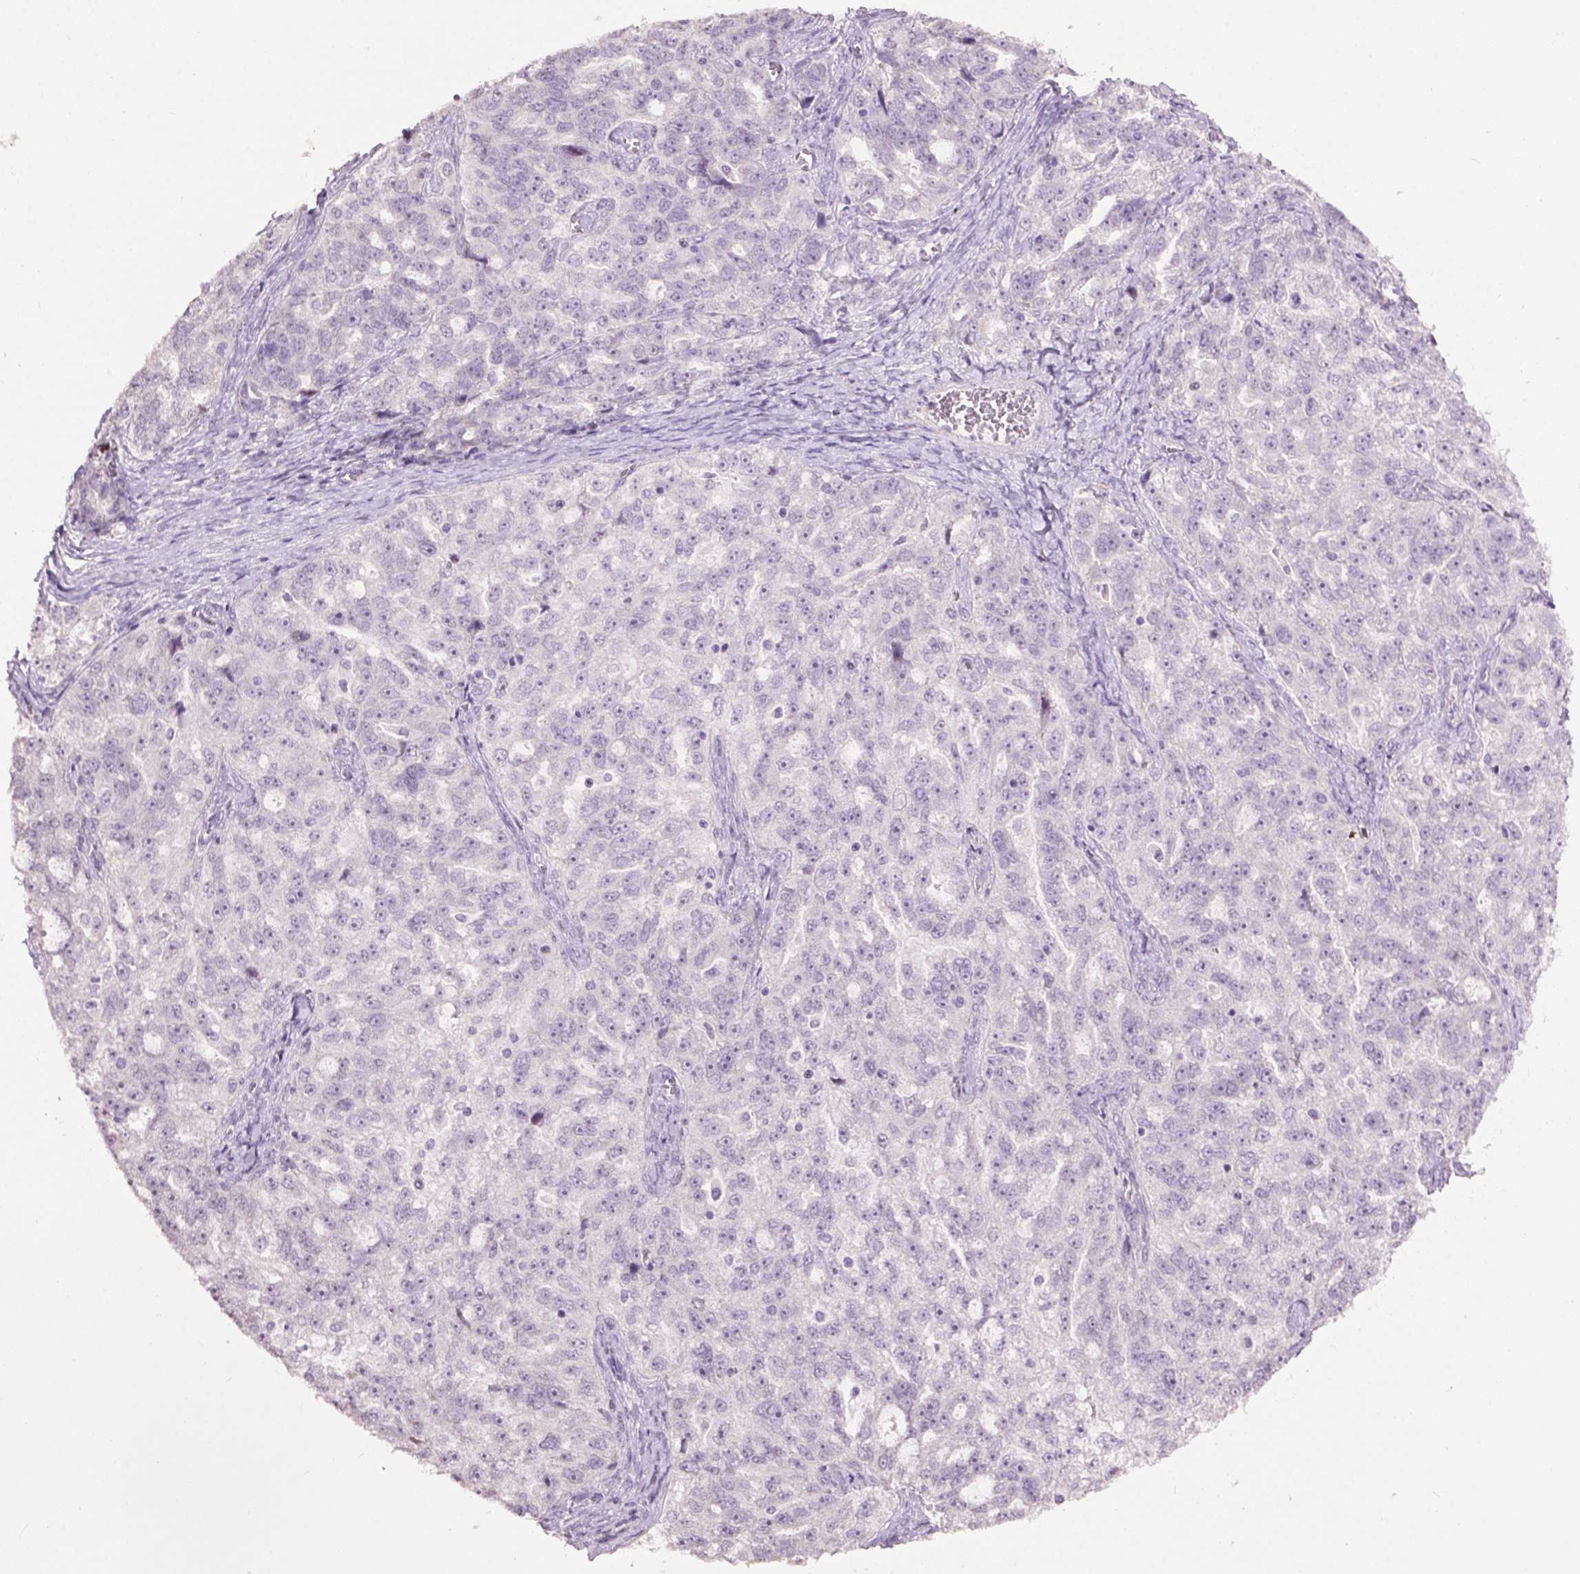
{"staining": {"intensity": "negative", "quantity": "none", "location": "none"}, "tissue": "ovarian cancer", "cell_type": "Tumor cells", "image_type": "cancer", "snomed": [{"axis": "morphology", "description": "Cystadenocarcinoma, serous, NOS"}, {"axis": "topography", "description": "Ovary"}], "caption": "Ovarian cancer (serous cystadenocarcinoma) was stained to show a protein in brown. There is no significant positivity in tumor cells.", "gene": "TH", "patient": {"sex": "female", "age": 51}}